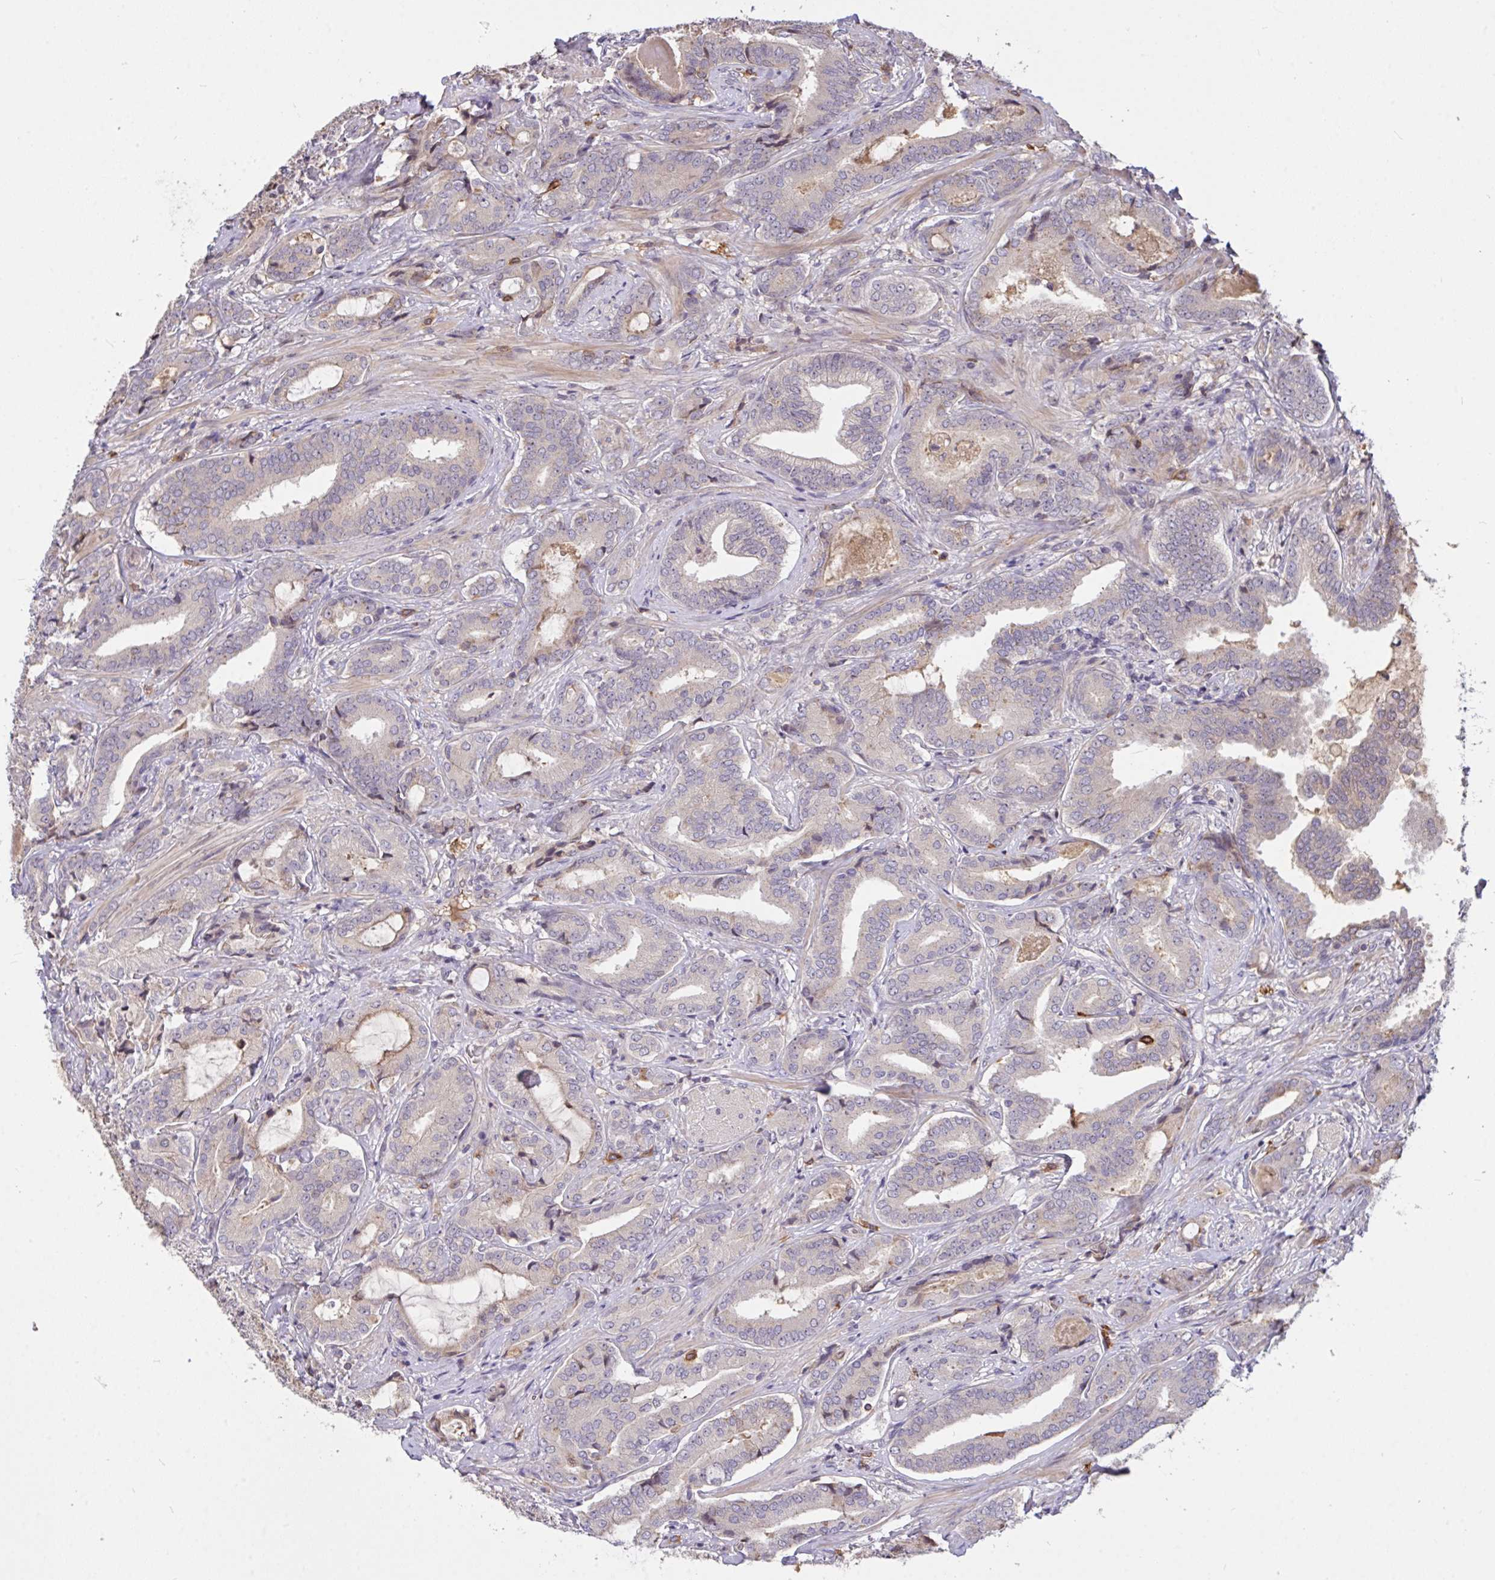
{"staining": {"intensity": "negative", "quantity": "none", "location": "none"}, "tissue": "prostate cancer", "cell_type": "Tumor cells", "image_type": "cancer", "snomed": [{"axis": "morphology", "description": "Adenocarcinoma, High grade"}, {"axis": "topography", "description": "Prostate"}], "caption": "Micrograph shows no protein positivity in tumor cells of prostate cancer (high-grade adenocarcinoma) tissue.", "gene": "FCER1A", "patient": {"sex": "male", "age": 62}}